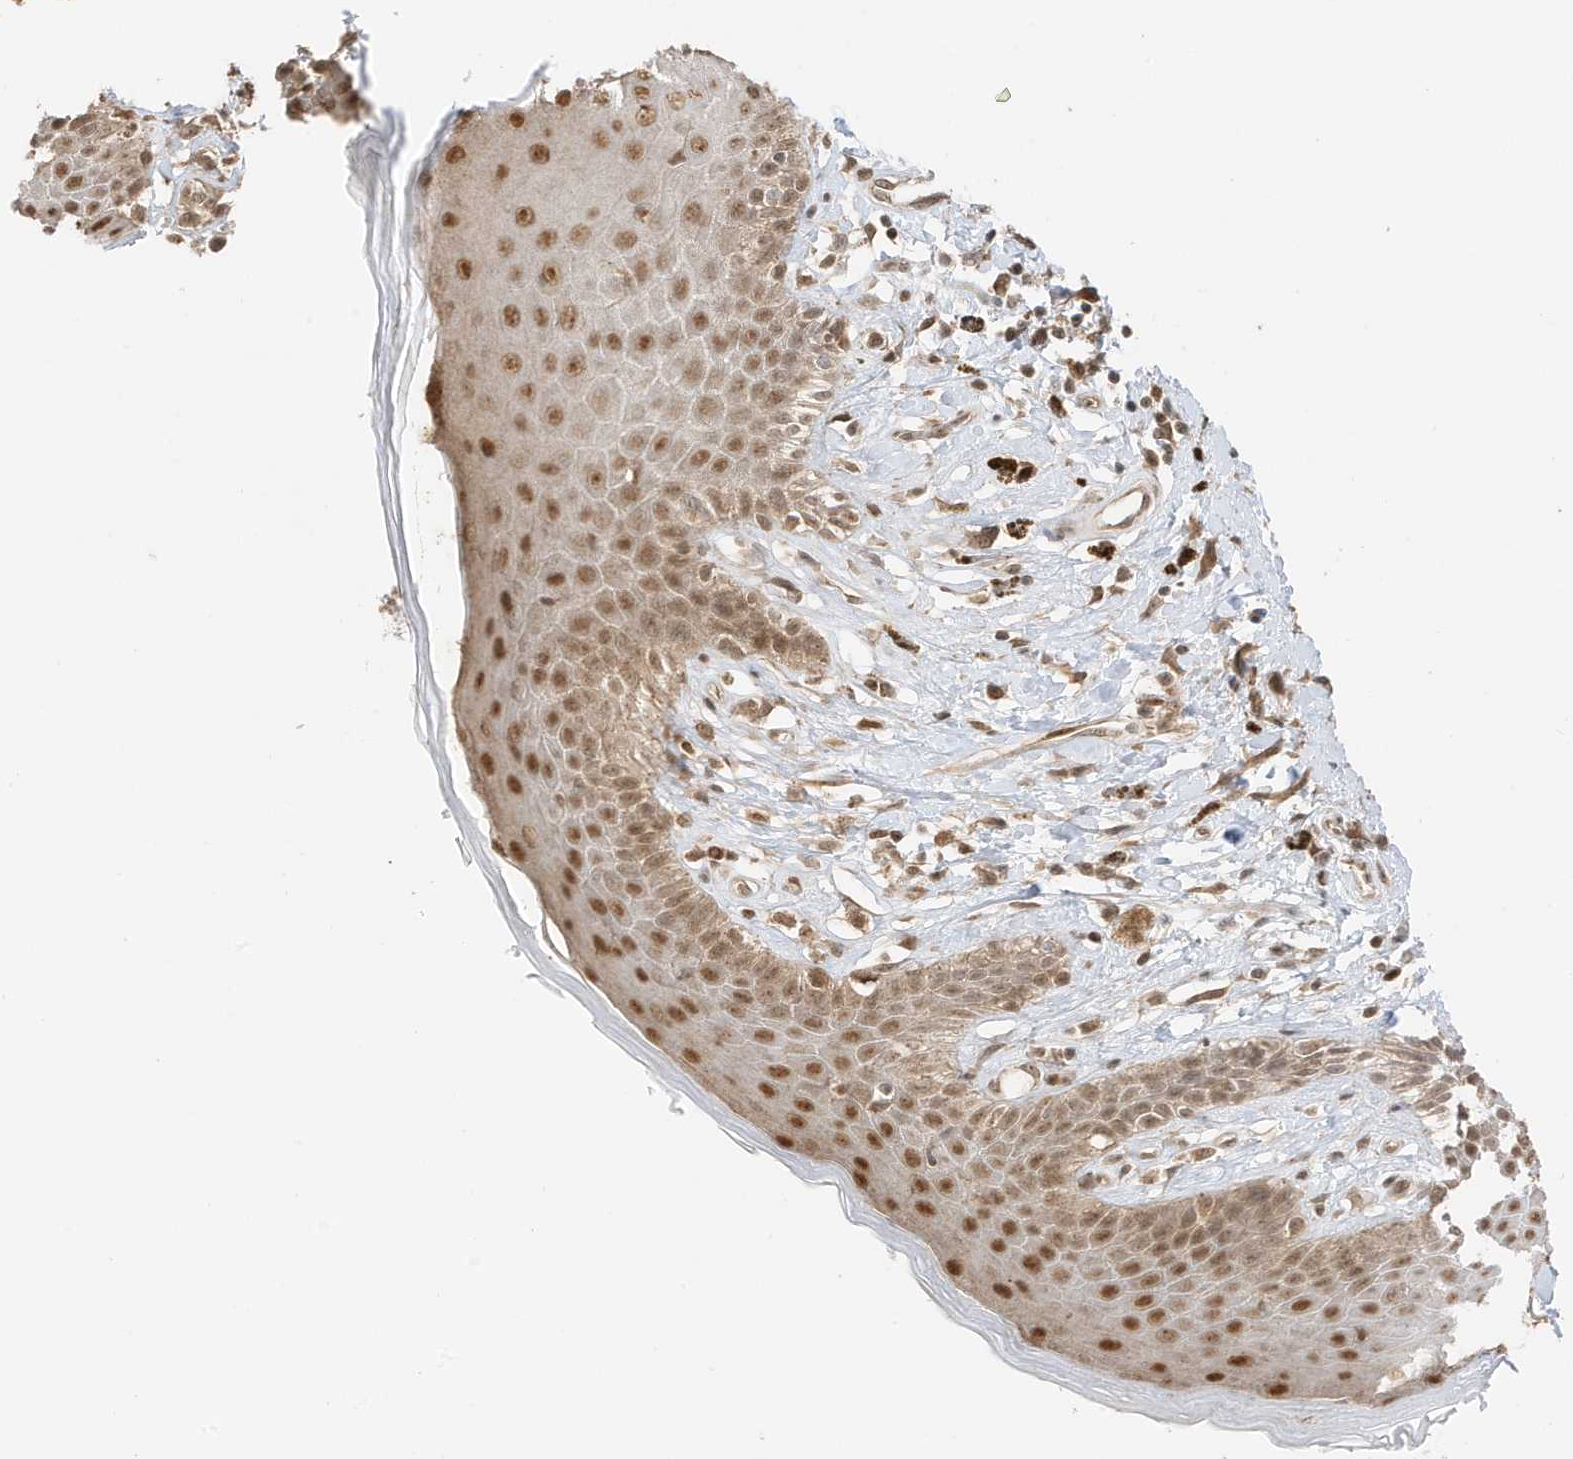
{"staining": {"intensity": "moderate", "quantity": ">75%", "location": "cytoplasmic/membranous,nuclear"}, "tissue": "skin", "cell_type": "Epidermal cells", "image_type": "normal", "snomed": [{"axis": "morphology", "description": "Normal tissue, NOS"}, {"axis": "topography", "description": "Anal"}], "caption": "A high-resolution micrograph shows immunohistochemistry staining of benign skin, which reveals moderate cytoplasmic/membranous,nuclear staining in about >75% of epidermal cells. (Brightfield microscopy of DAB IHC at high magnification).", "gene": "ZBTB41", "patient": {"sex": "female", "age": 78}}